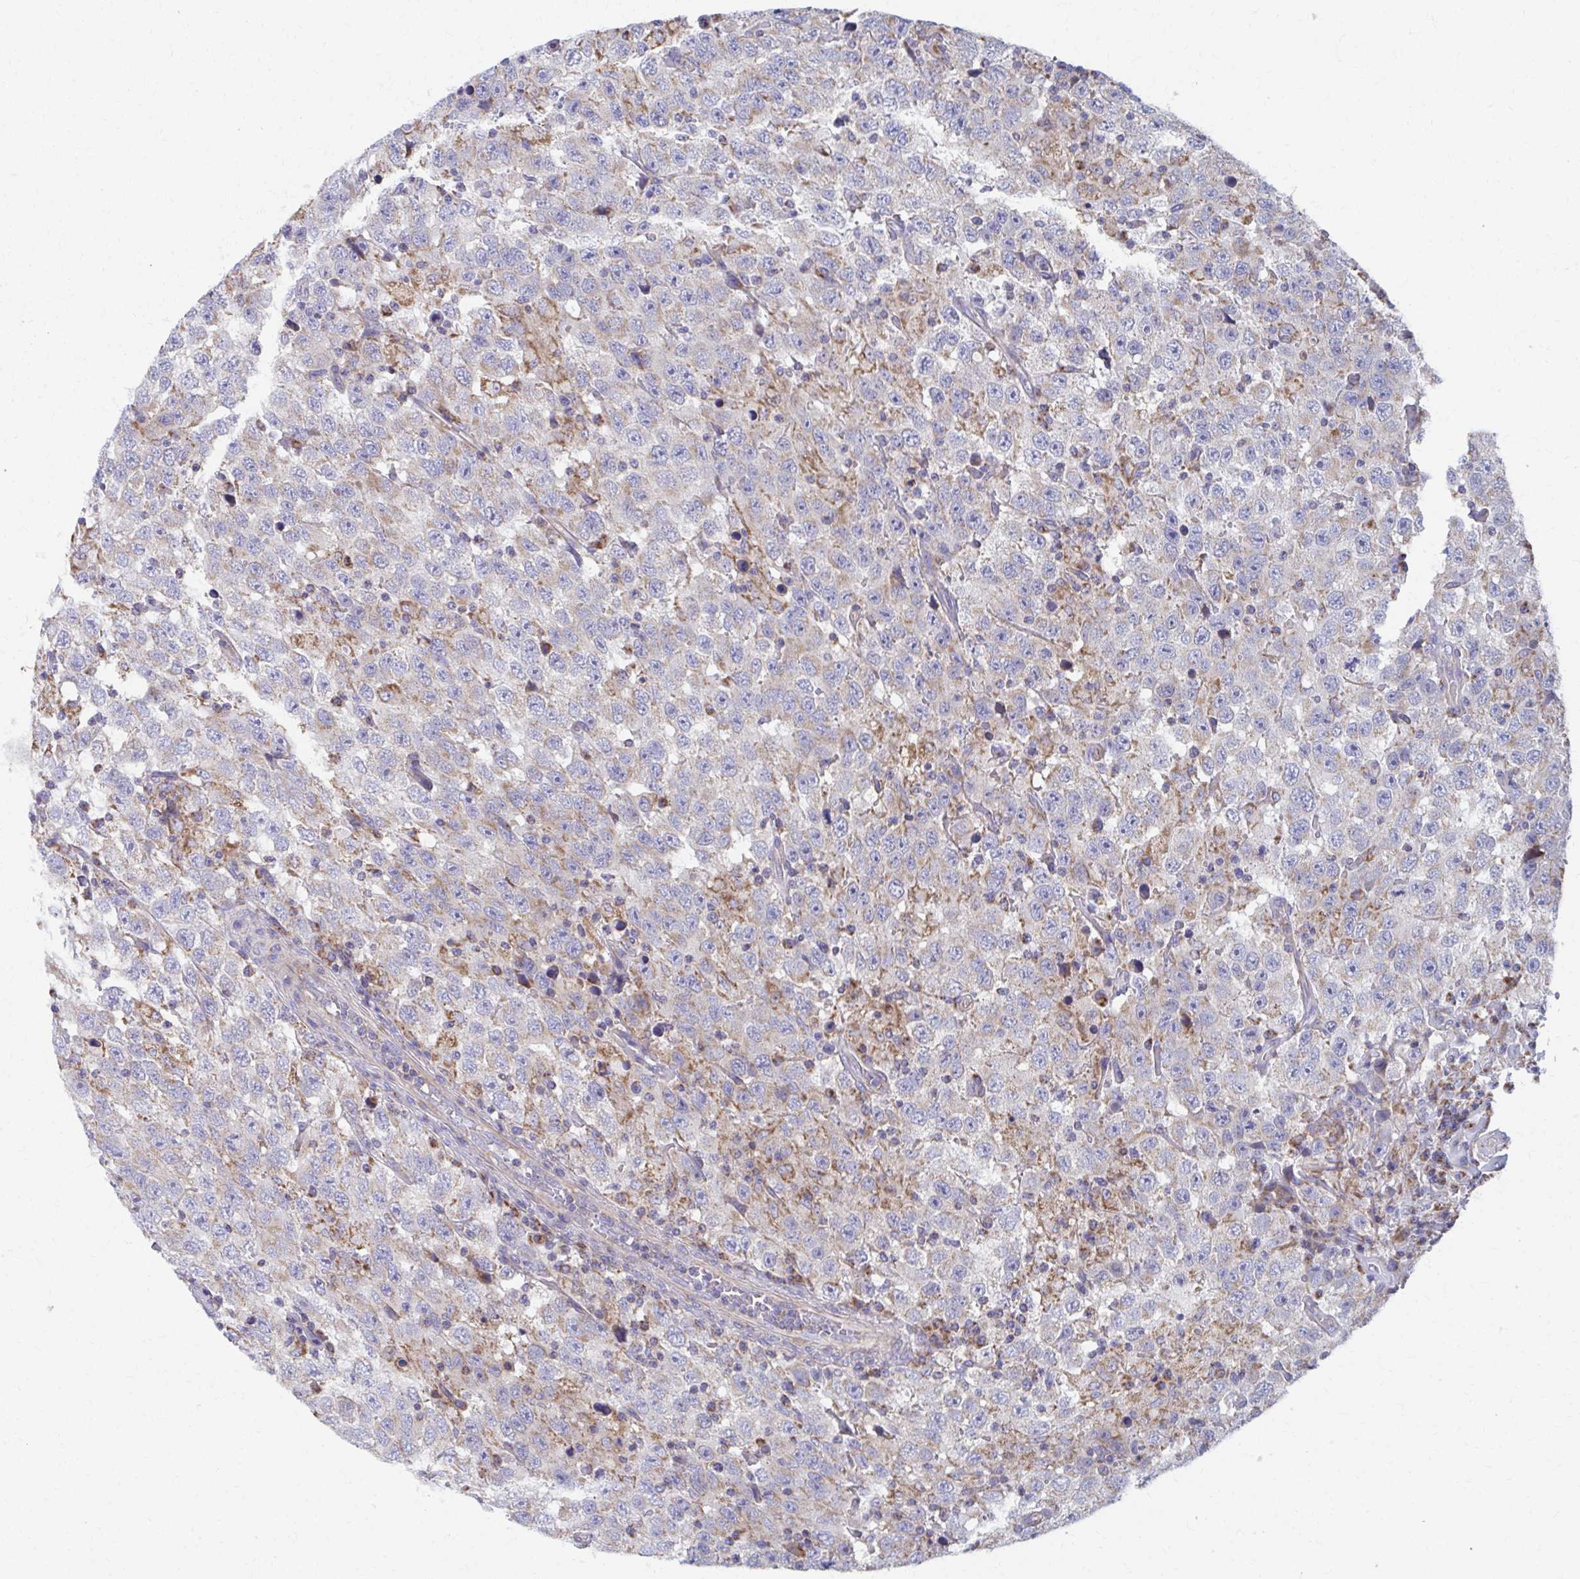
{"staining": {"intensity": "moderate", "quantity": "<25%", "location": "cytoplasmic/membranous"}, "tissue": "testis cancer", "cell_type": "Tumor cells", "image_type": "cancer", "snomed": [{"axis": "morphology", "description": "Seminoma, NOS"}, {"axis": "topography", "description": "Testis"}], "caption": "The micrograph reveals staining of testis cancer, revealing moderate cytoplasmic/membranous protein positivity (brown color) within tumor cells. Ihc stains the protein of interest in brown and the nuclei are stained blue.", "gene": "RCC1L", "patient": {"sex": "male", "age": 41}}